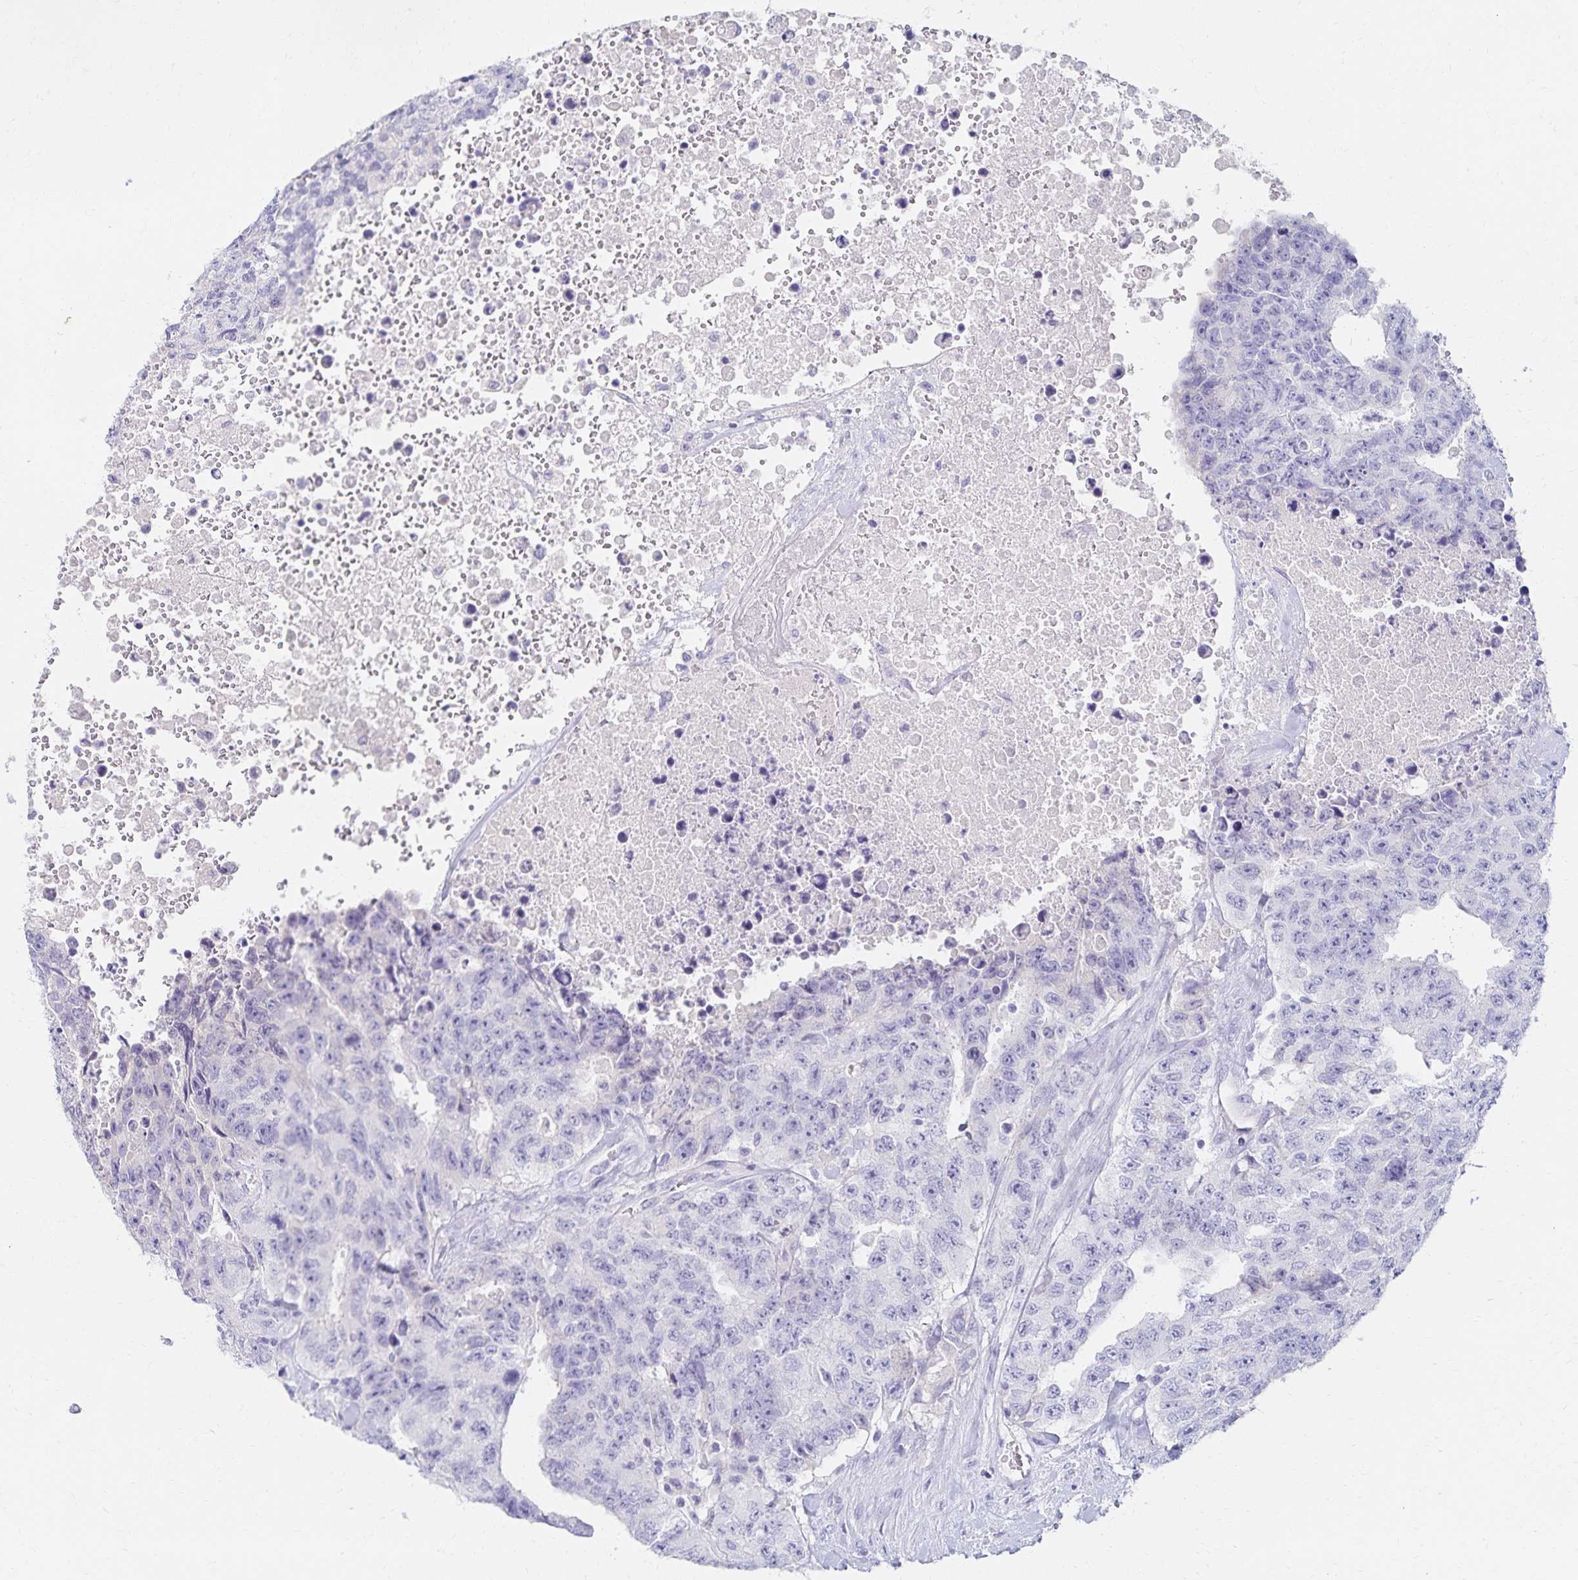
{"staining": {"intensity": "negative", "quantity": "none", "location": "none"}, "tissue": "testis cancer", "cell_type": "Tumor cells", "image_type": "cancer", "snomed": [{"axis": "morphology", "description": "Carcinoma, Embryonal, NOS"}, {"axis": "topography", "description": "Testis"}], "caption": "DAB (3,3'-diaminobenzidine) immunohistochemical staining of testis embryonal carcinoma shows no significant expression in tumor cells.", "gene": "C2orf50", "patient": {"sex": "male", "age": 24}}